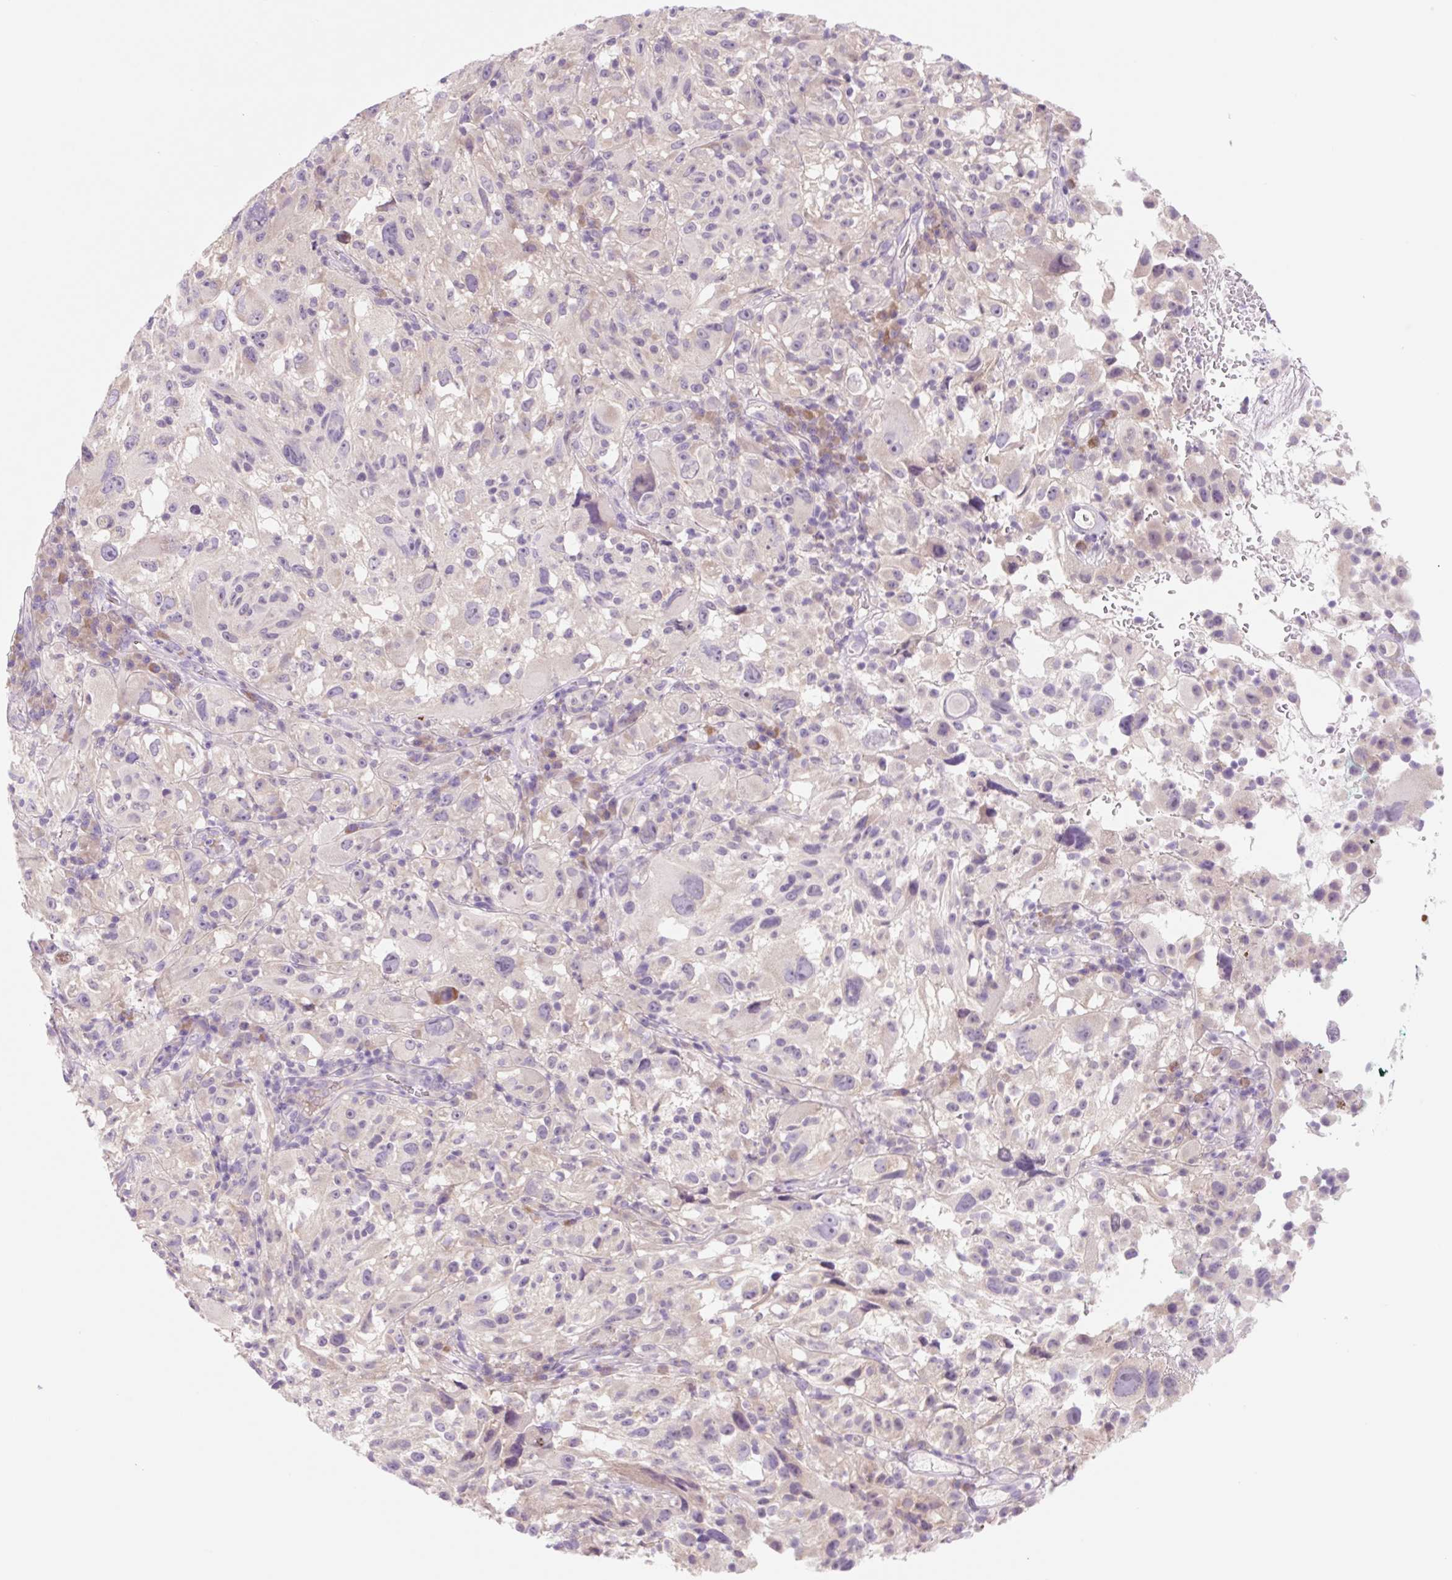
{"staining": {"intensity": "negative", "quantity": "none", "location": "none"}, "tissue": "melanoma", "cell_type": "Tumor cells", "image_type": "cancer", "snomed": [{"axis": "morphology", "description": "Malignant melanoma, NOS"}, {"axis": "topography", "description": "Skin"}], "caption": "Tumor cells are negative for protein expression in human melanoma.", "gene": "CELF6", "patient": {"sex": "female", "age": 71}}